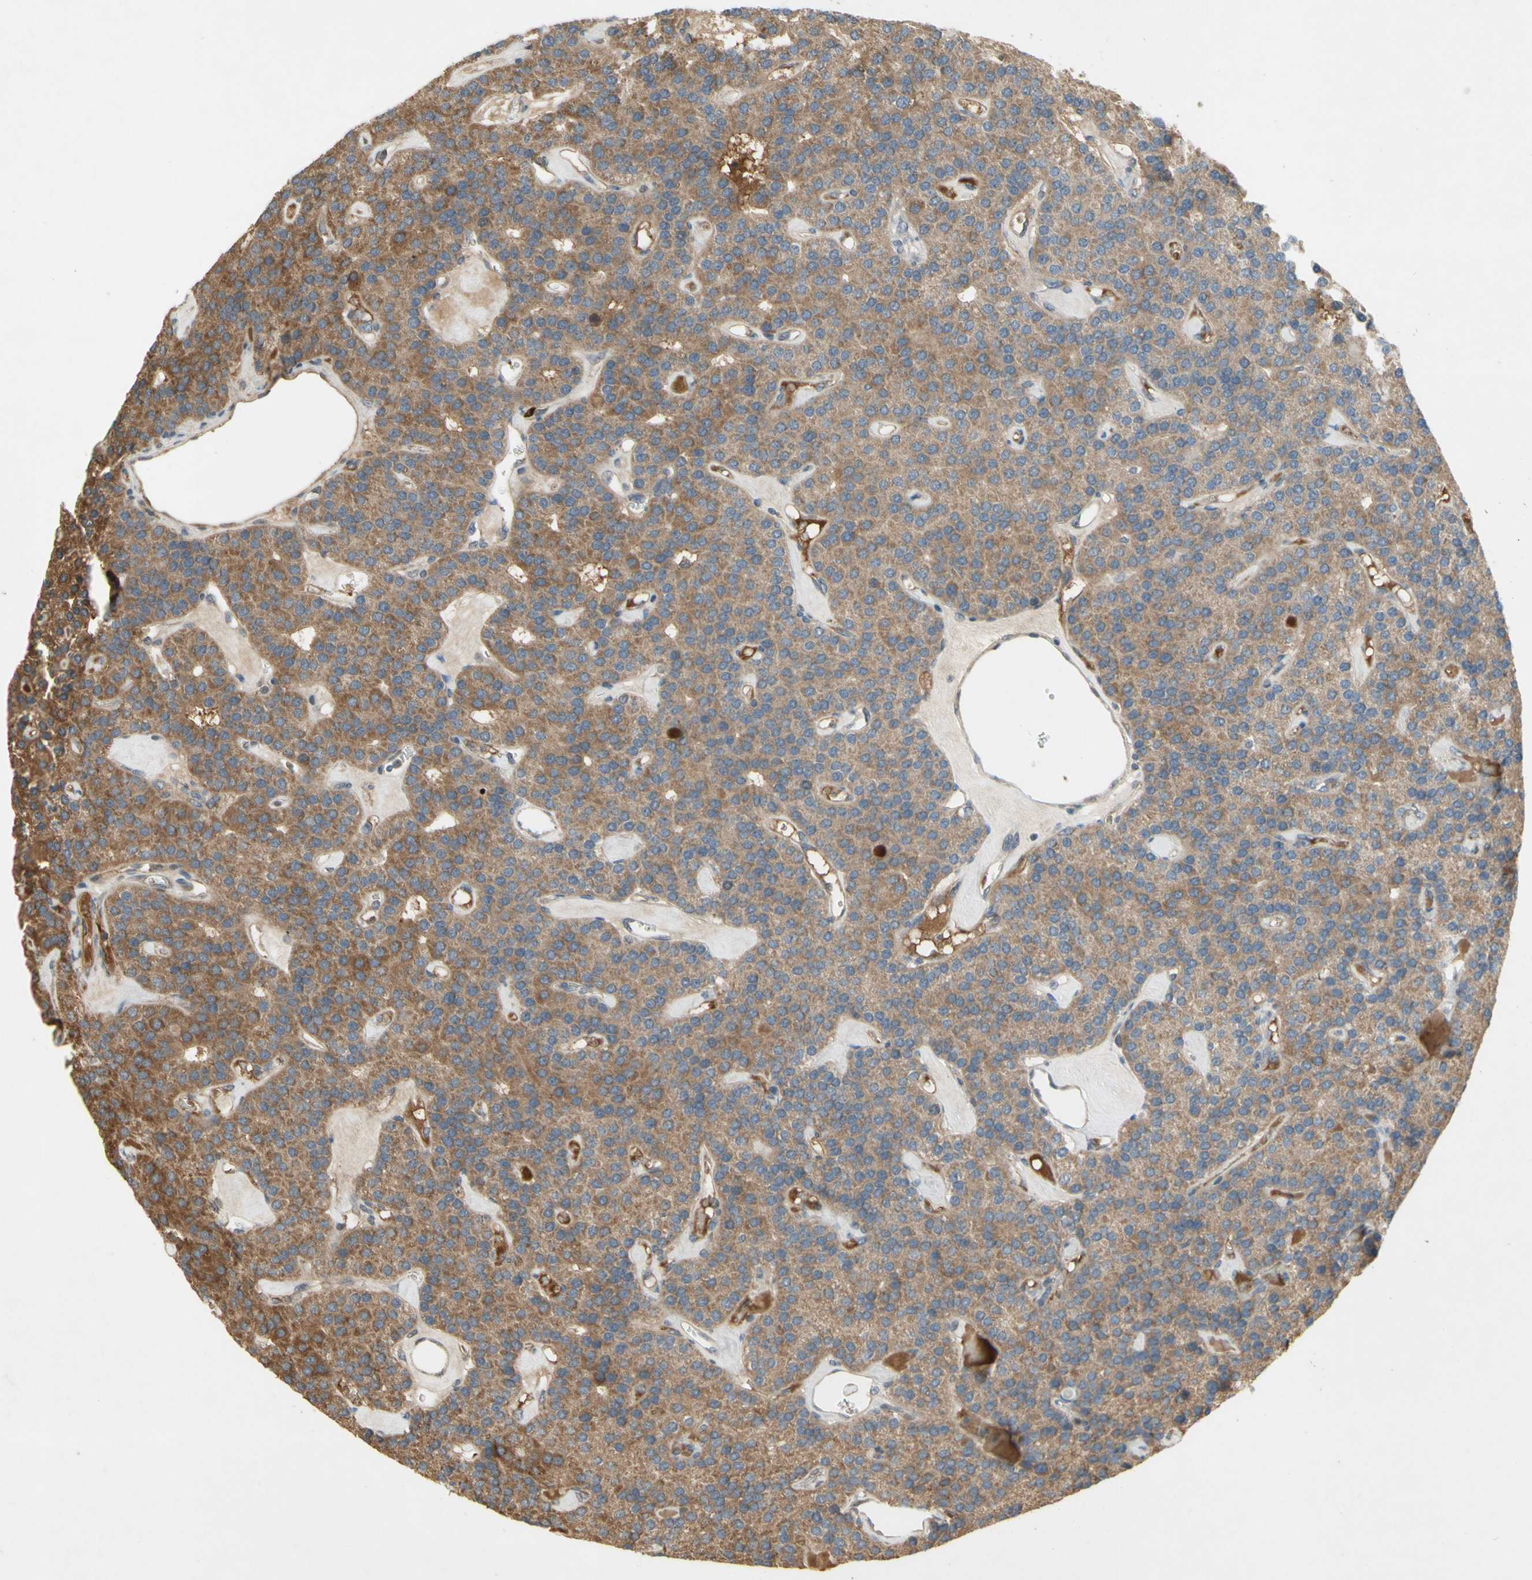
{"staining": {"intensity": "moderate", "quantity": "25%-75%", "location": "cytoplasmic/membranous"}, "tissue": "parathyroid gland", "cell_type": "Glandular cells", "image_type": "normal", "snomed": [{"axis": "morphology", "description": "Normal tissue, NOS"}, {"axis": "morphology", "description": "Adenoma, NOS"}, {"axis": "topography", "description": "Parathyroid gland"}], "caption": "Glandular cells exhibit moderate cytoplasmic/membranous staining in approximately 25%-75% of cells in normal parathyroid gland. (DAB IHC, brown staining for protein, blue staining for nuclei).", "gene": "NRG4", "patient": {"sex": "female", "age": 86}}